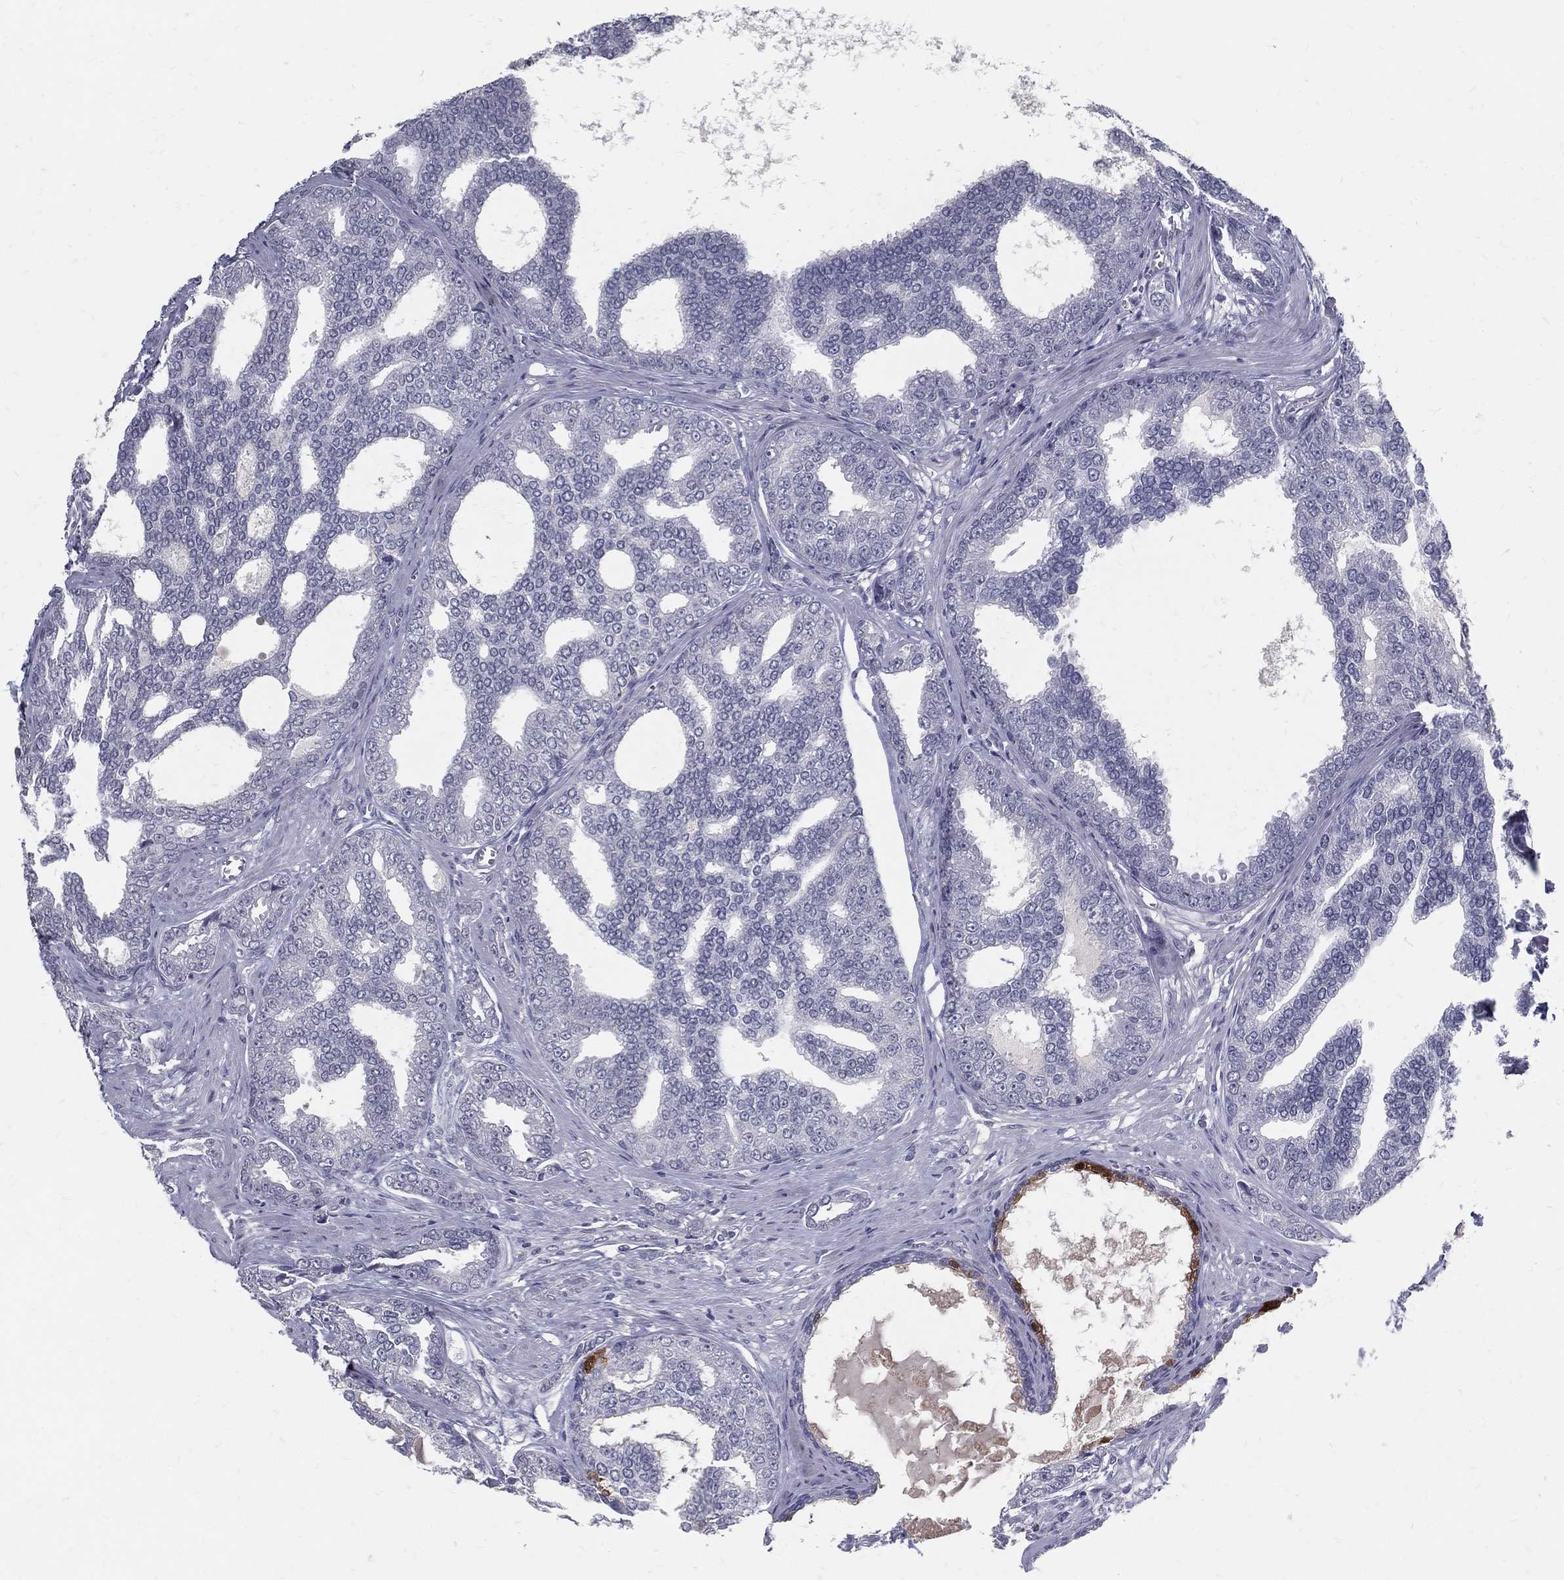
{"staining": {"intensity": "negative", "quantity": "none", "location": "none"}, "tissue": "prostate cancer", "cell_type": "Tumor cells", "image_type": "cancer", "snomed": [{"axis": "morphology", "description": "Adenocarcinoma, NOS"}, {"axis": "topography", "description": "Prostate"}], "caption": "Tumor cells show no significant positivity in prostate cancer.", "gene": "ACE2", "patient": {"sex": "male", "age": 67}}